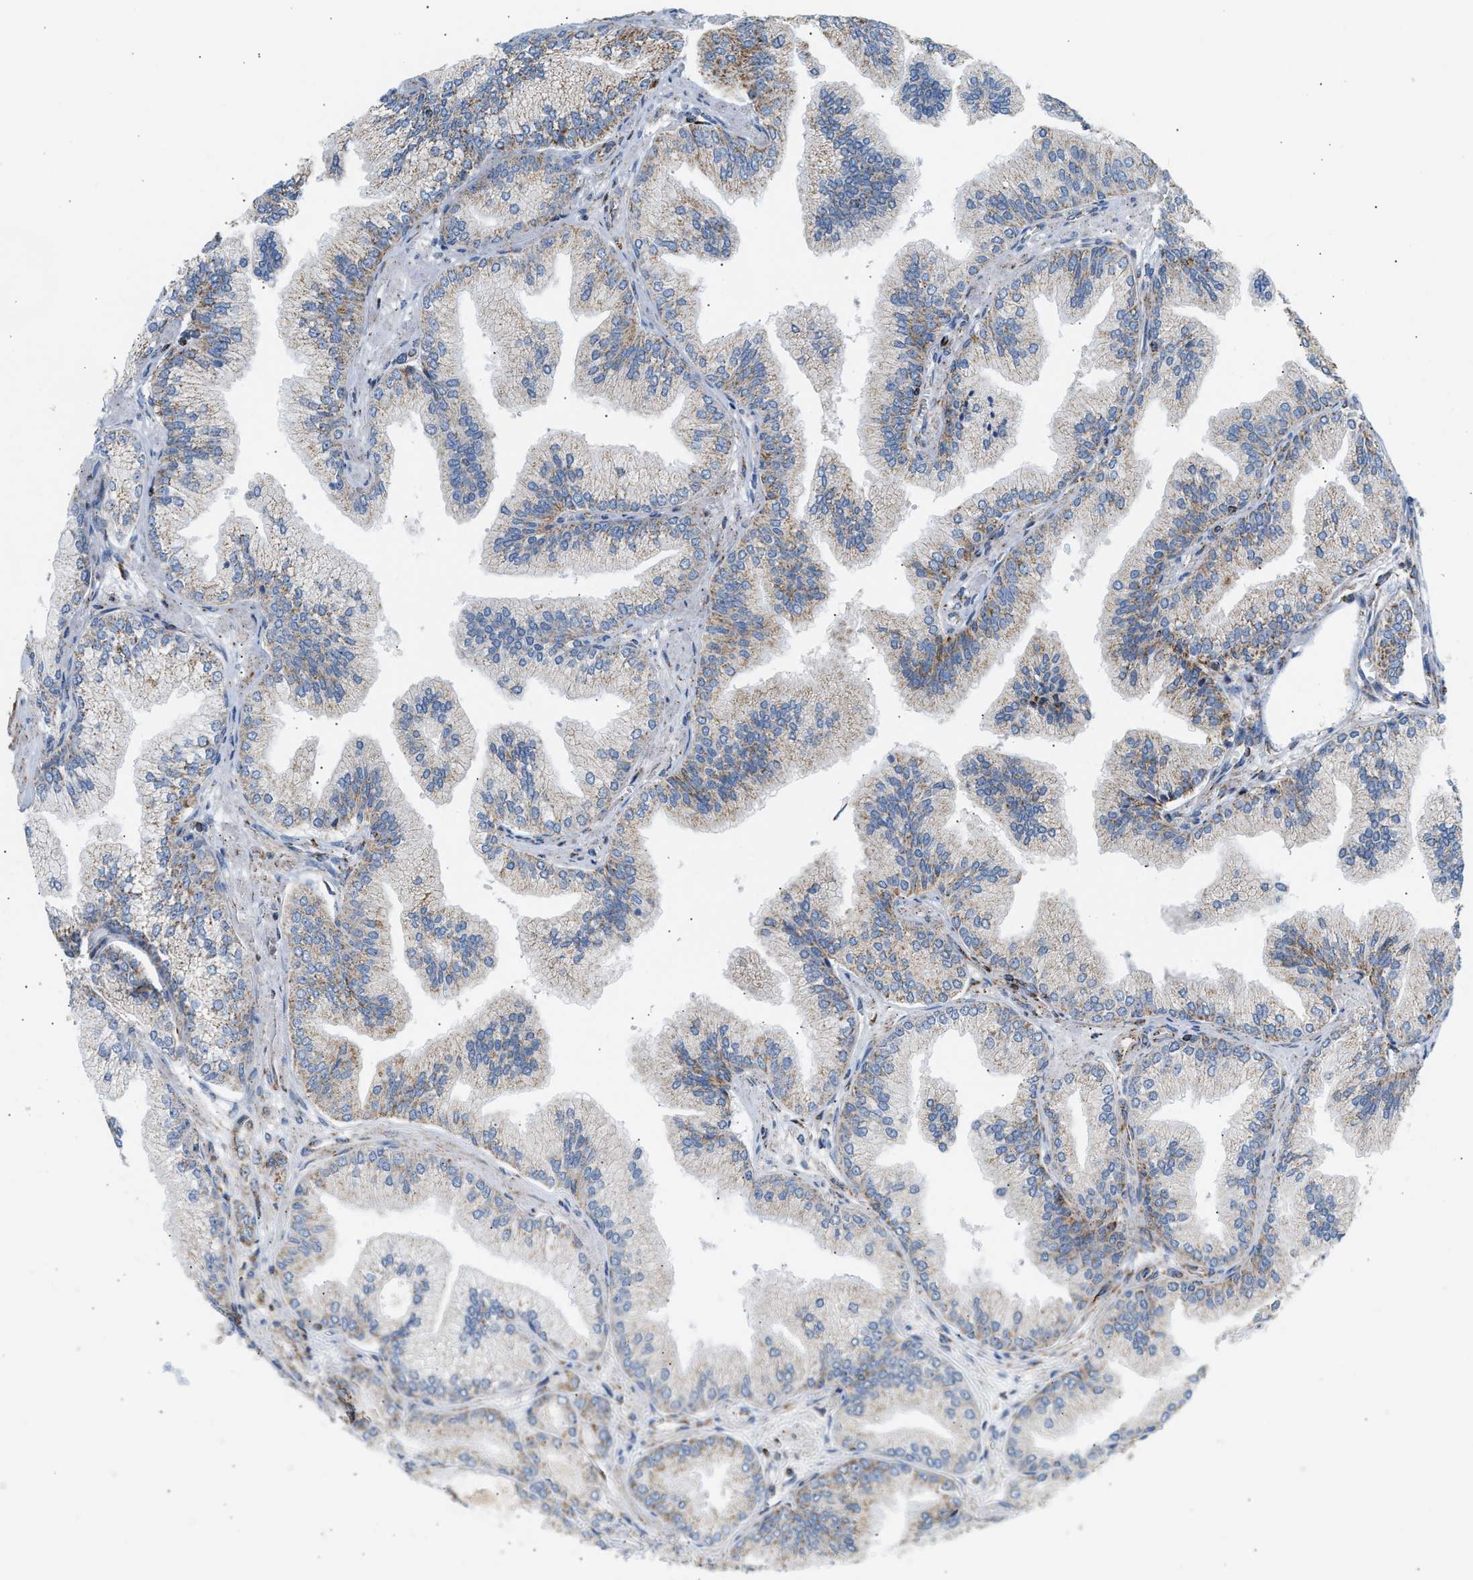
{"staining": {"intensity": "moderate", "quantity": "25%-75%", "location": "cytoplasmic/membranous"}, "tissue": "prostate cancer", "cell_type": "Tumor cells", "image_type": "cancer", "snomed": [{"axis": "morphology", "description": "Adenocarcinoma, Low grade"}, {"axis": "topography", "description": "Prostate"}], "caption": "An immunohistochemistry photomicrograph of neoplastic tissue is shown. Protein staining in brown shows moderate cytoplasmic/membranous positivity in prostate cancer within tumor cells. The protein of interest is stained brown, and the nuclei are stained in blue (DAB IHC with brightfield microscopy, high magnification).", "gene": "OGDH", "patient": {"sex": "male", "age": 52}}